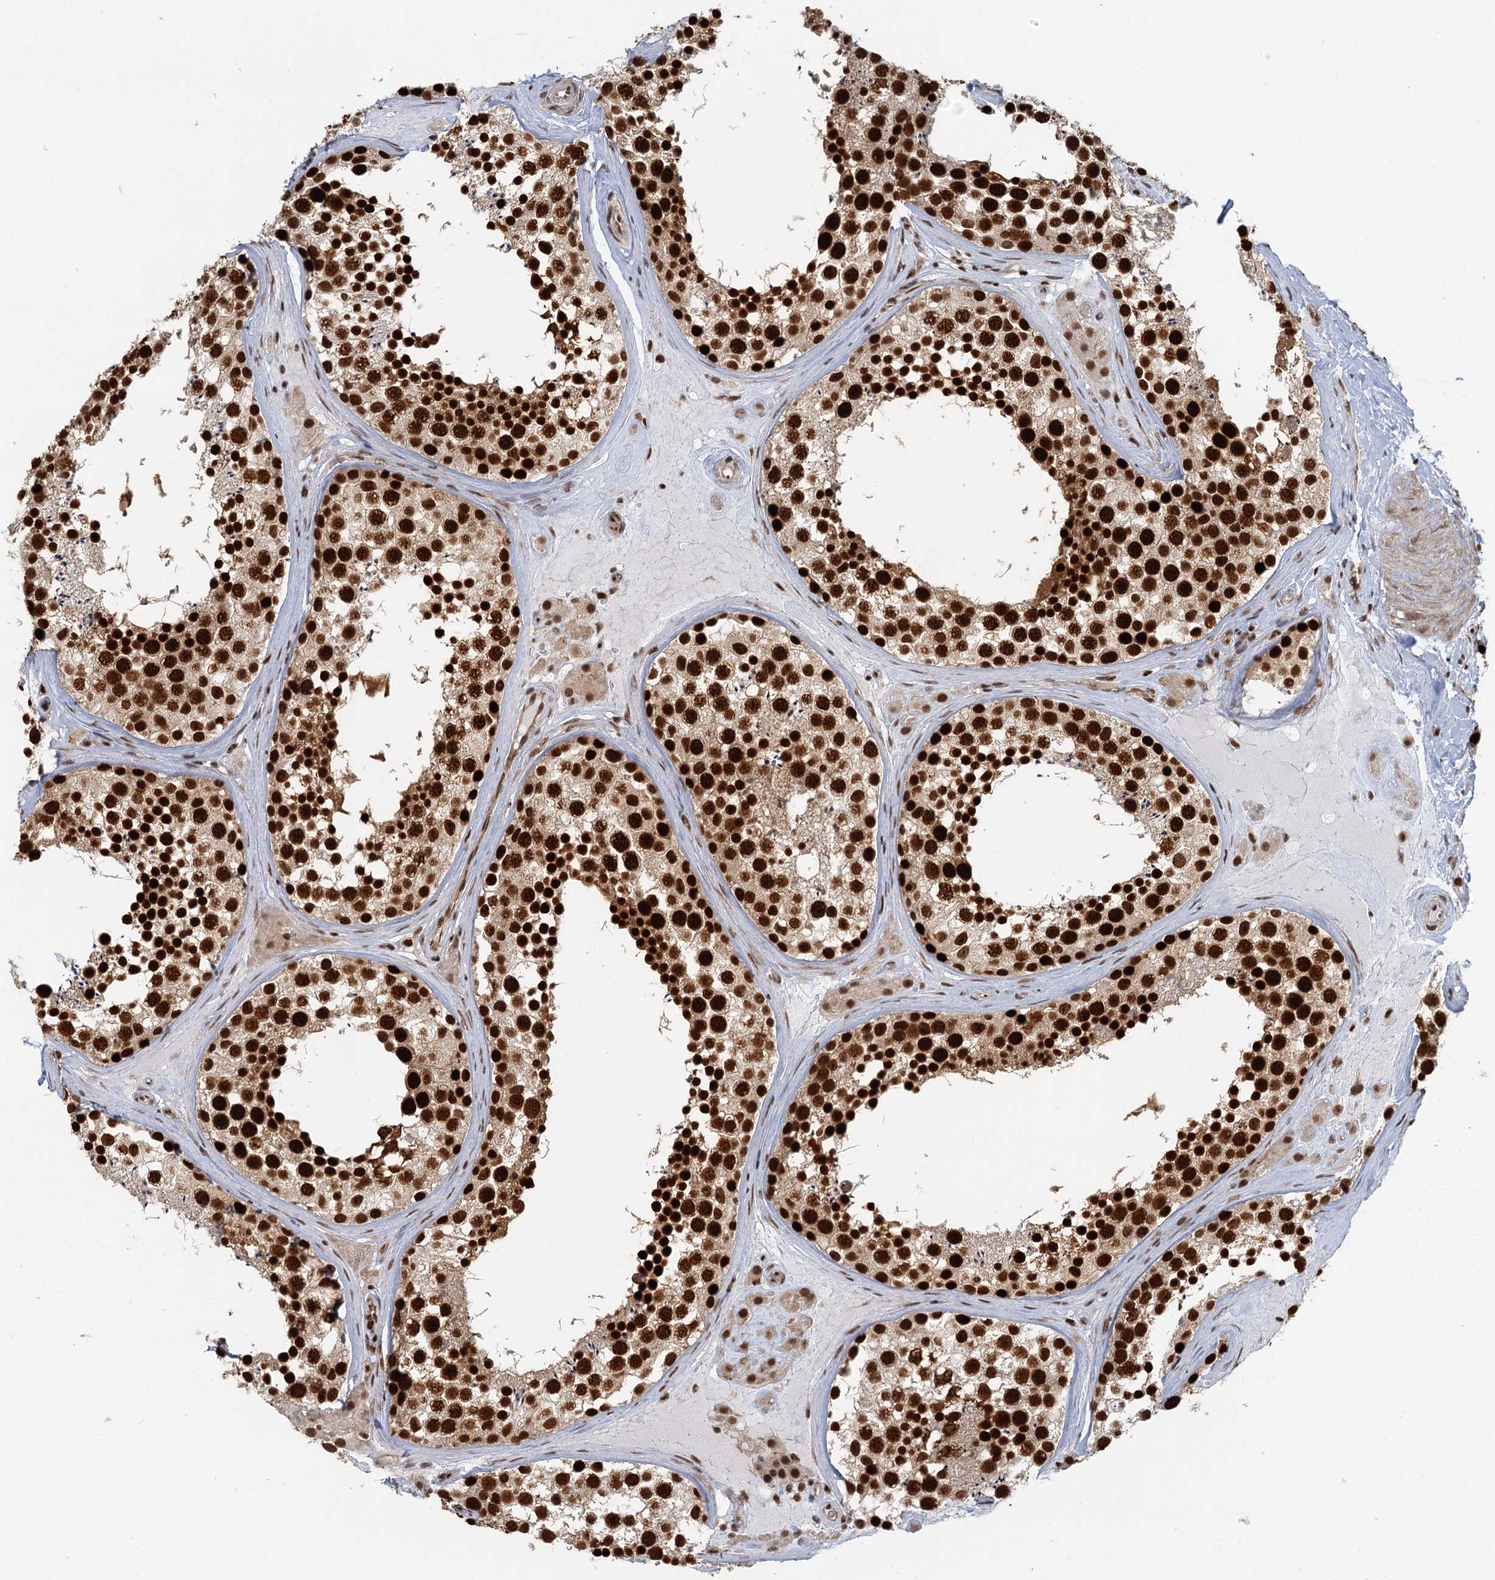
{"staining": {"intensity": "strong", "quantity": ">75%", "location": "nuclear"}, "tissue": "testis", "cell_type": "Cells in seminiferous ducts", "image_type": "normal", "snomed": [{"axis": "morphology", "description": "Normal tissue, NOS"}, {"axis": "topography", "description": "Testis"}], "caption": "A brown stain labels strong nuclear staining of a protein in cells in seminiferous ducts of unremarkable human testis.", "gene": "GPATCH11", "patient": {"sex": "male", "age": 46}}